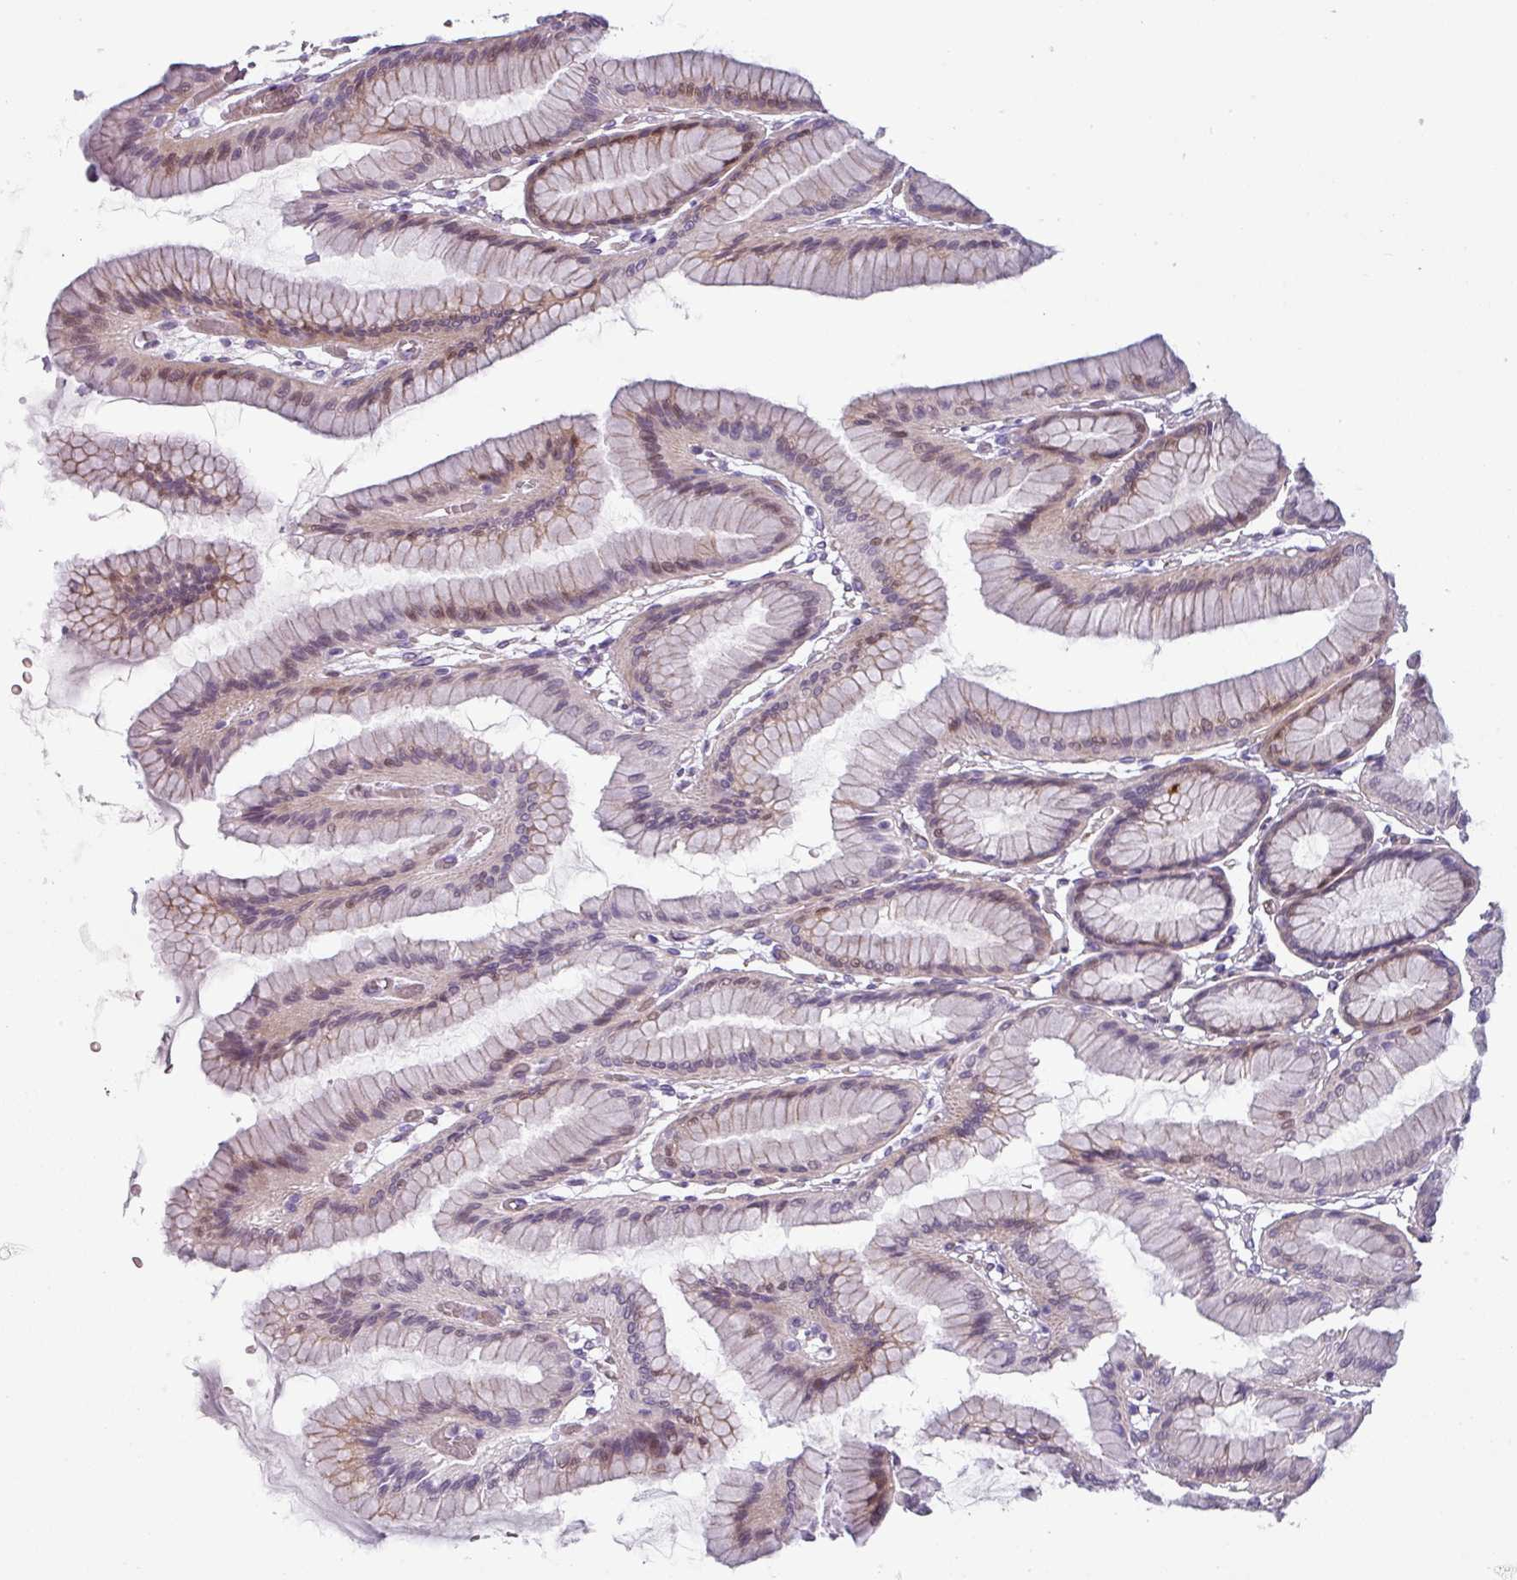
{"staining": {"intensity": "moderate", "quantity": "25%-75%", "location": "cytoplasmic/membranous,nuclear"}, "tissue": "stomach", "cell_type": "Glandular cells", "image_type": "normal", "snomed": [{"axis": "morphology", "description": "Normal tissue, NOS"}, {"axis": "morphology", "description": "Adenocarcinoma, NOS"}, {"axis": "morphology", "description": "Adenocarcinoma, High grade"}, {"axis": "topography", "description": "Stomach, upper"}, {"axis": "topography", "description": "Stomach"}], "caption": "This histopathology image demonstrates immunohistochemistry (IHC) staining of benign stomach, with medium moderate cytoplasmic/membranous,nuclear expression in approximately 25%-75% of glandular cells.", "gene": "CHRDL1", "patient": {"sex": "female", "age": 65}}